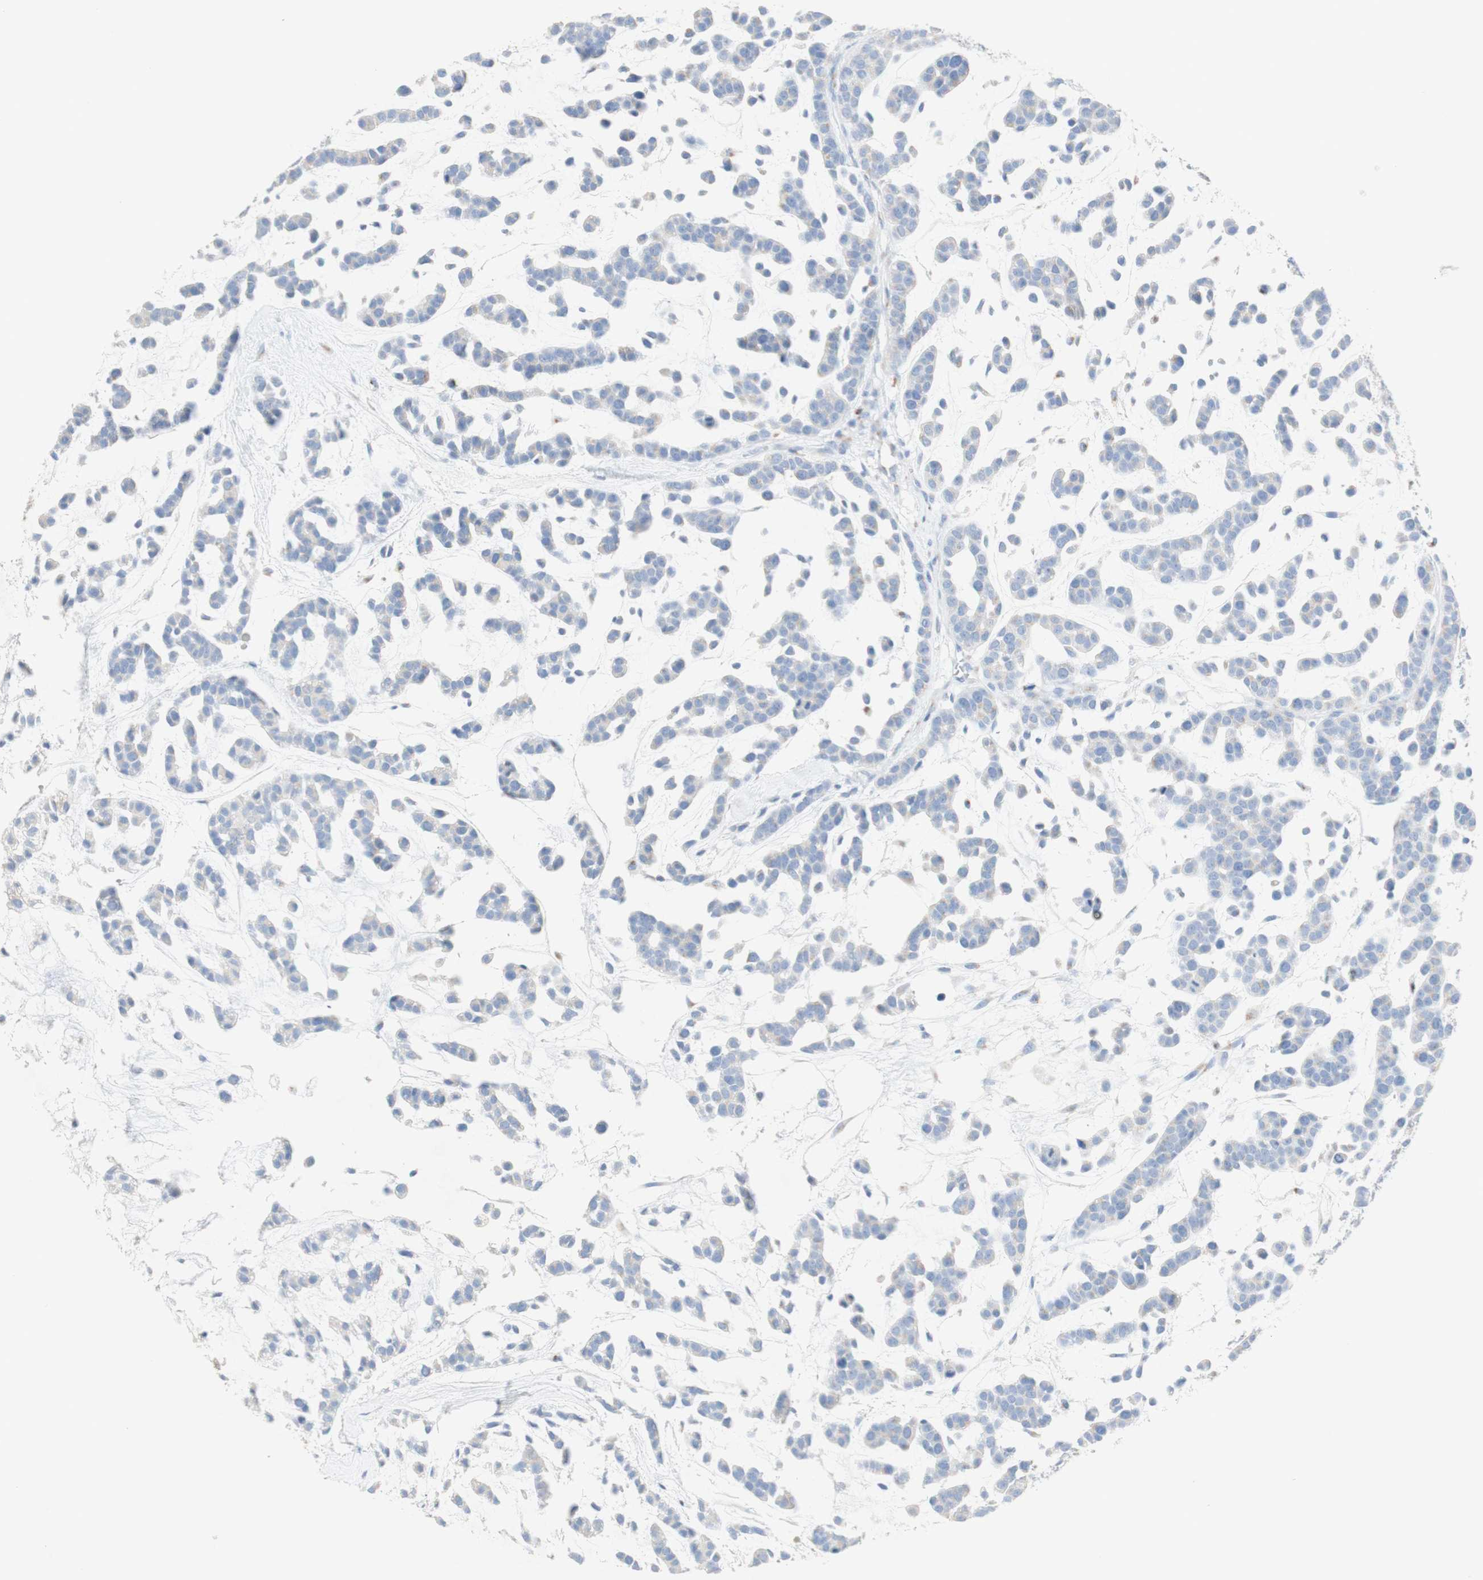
{"staining": {"intensity": "negative", "quantity": "none", "location": "none"}, "tissue": "head and neck cancer", "cell_type": "Tumor cells", "image_type": "cancer", "snomed": [{"axis": "morphology", "description": "Adenocarcinoma, NOS"}, {"axis": "morphology", "description": "Adenoma, NOS"}, {"axis": "topography", "description": "Head-Neck"}], "caption": "Tumor cells are negative for protein expression in human head and neck adenocarcinoma.", "gene": "MANEA", "patient": {"sex": "female", "age": 55}}